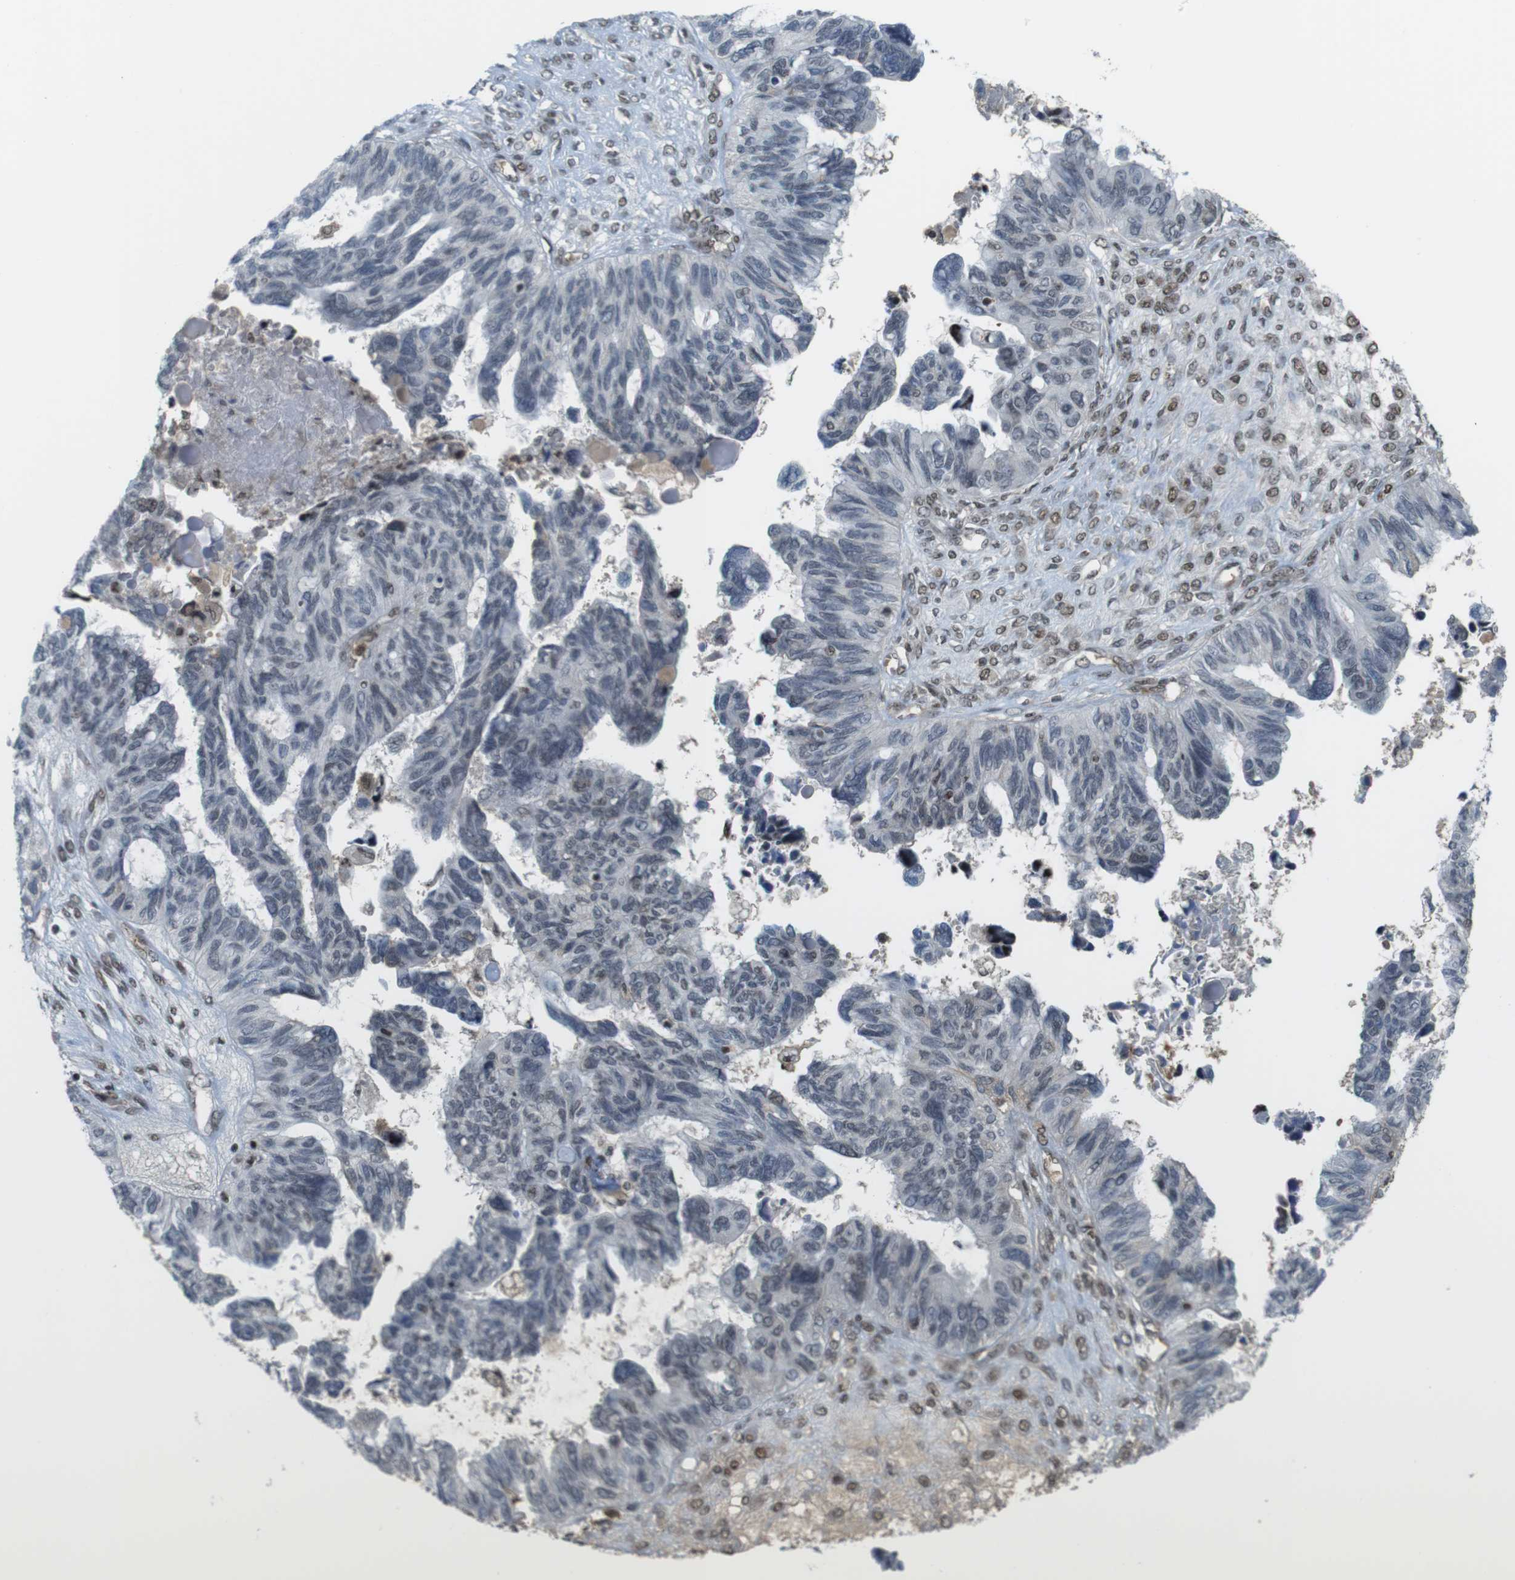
{"staining": {"intensity": "weak", "quantity": "<25%", "location": "nuclear"}, "tissue": "ovarian cancer", "cell_type": "Tumor cells", "image_type": "cancer", "snomed": [{"axis": "morphology", "description": "Cystadenocarcinoma, serous, NOS"}, {"axis": "topography", "description": "Ovary"}], "caption": "Histopathology image shows no protein staining in tumor cells of serous cystadenocarcinoma (ovarian) tissue.", "gene": "SUB1", "patient": {"sex": "female", "age": 79}}